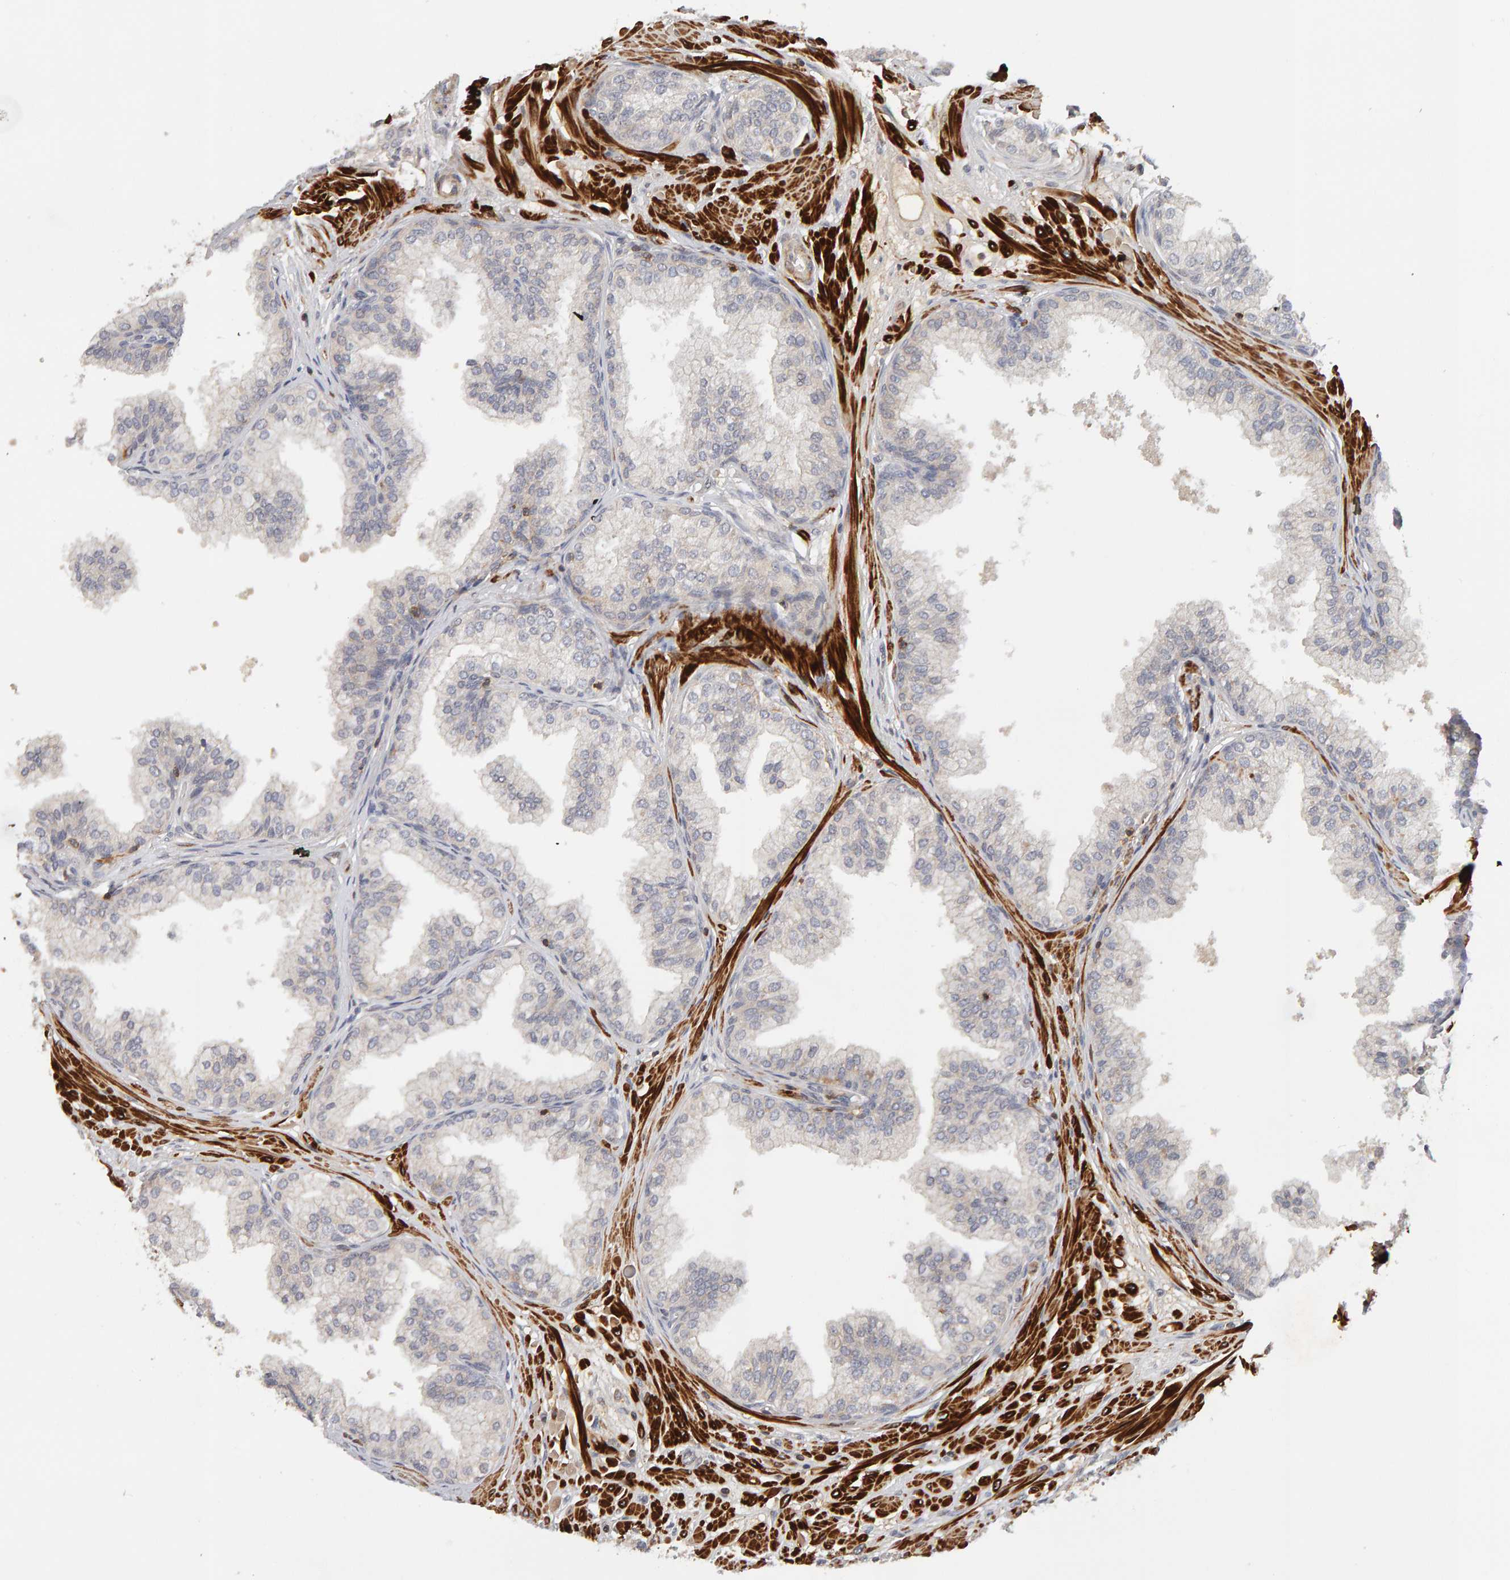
{"staining": {"intensity": "negative", "quantity": "none", "location": "none"}, "tissue": "prostate", "cell_type": "Glandular cells", "image_type": "normal", "snomed": [{"axis": "morphology", "description": "Normal tissue, NOS"}, {"axis": "morphology", "description": "Urothelial carcinoma, Low grade"}, {"axis": "topography", "description": "Urinary bladder"}, {"axis": "topography", "description": "Prostate"}], "caption": "Immunohistochemistry (IHC) image of normal prostate: prostate stained with DAB (3,3'-diaminobenzidine) displays no significant protein expression in glandular cells.", "gene": "NUDCD1", "patient": {"sex": "male", "age": 60}}